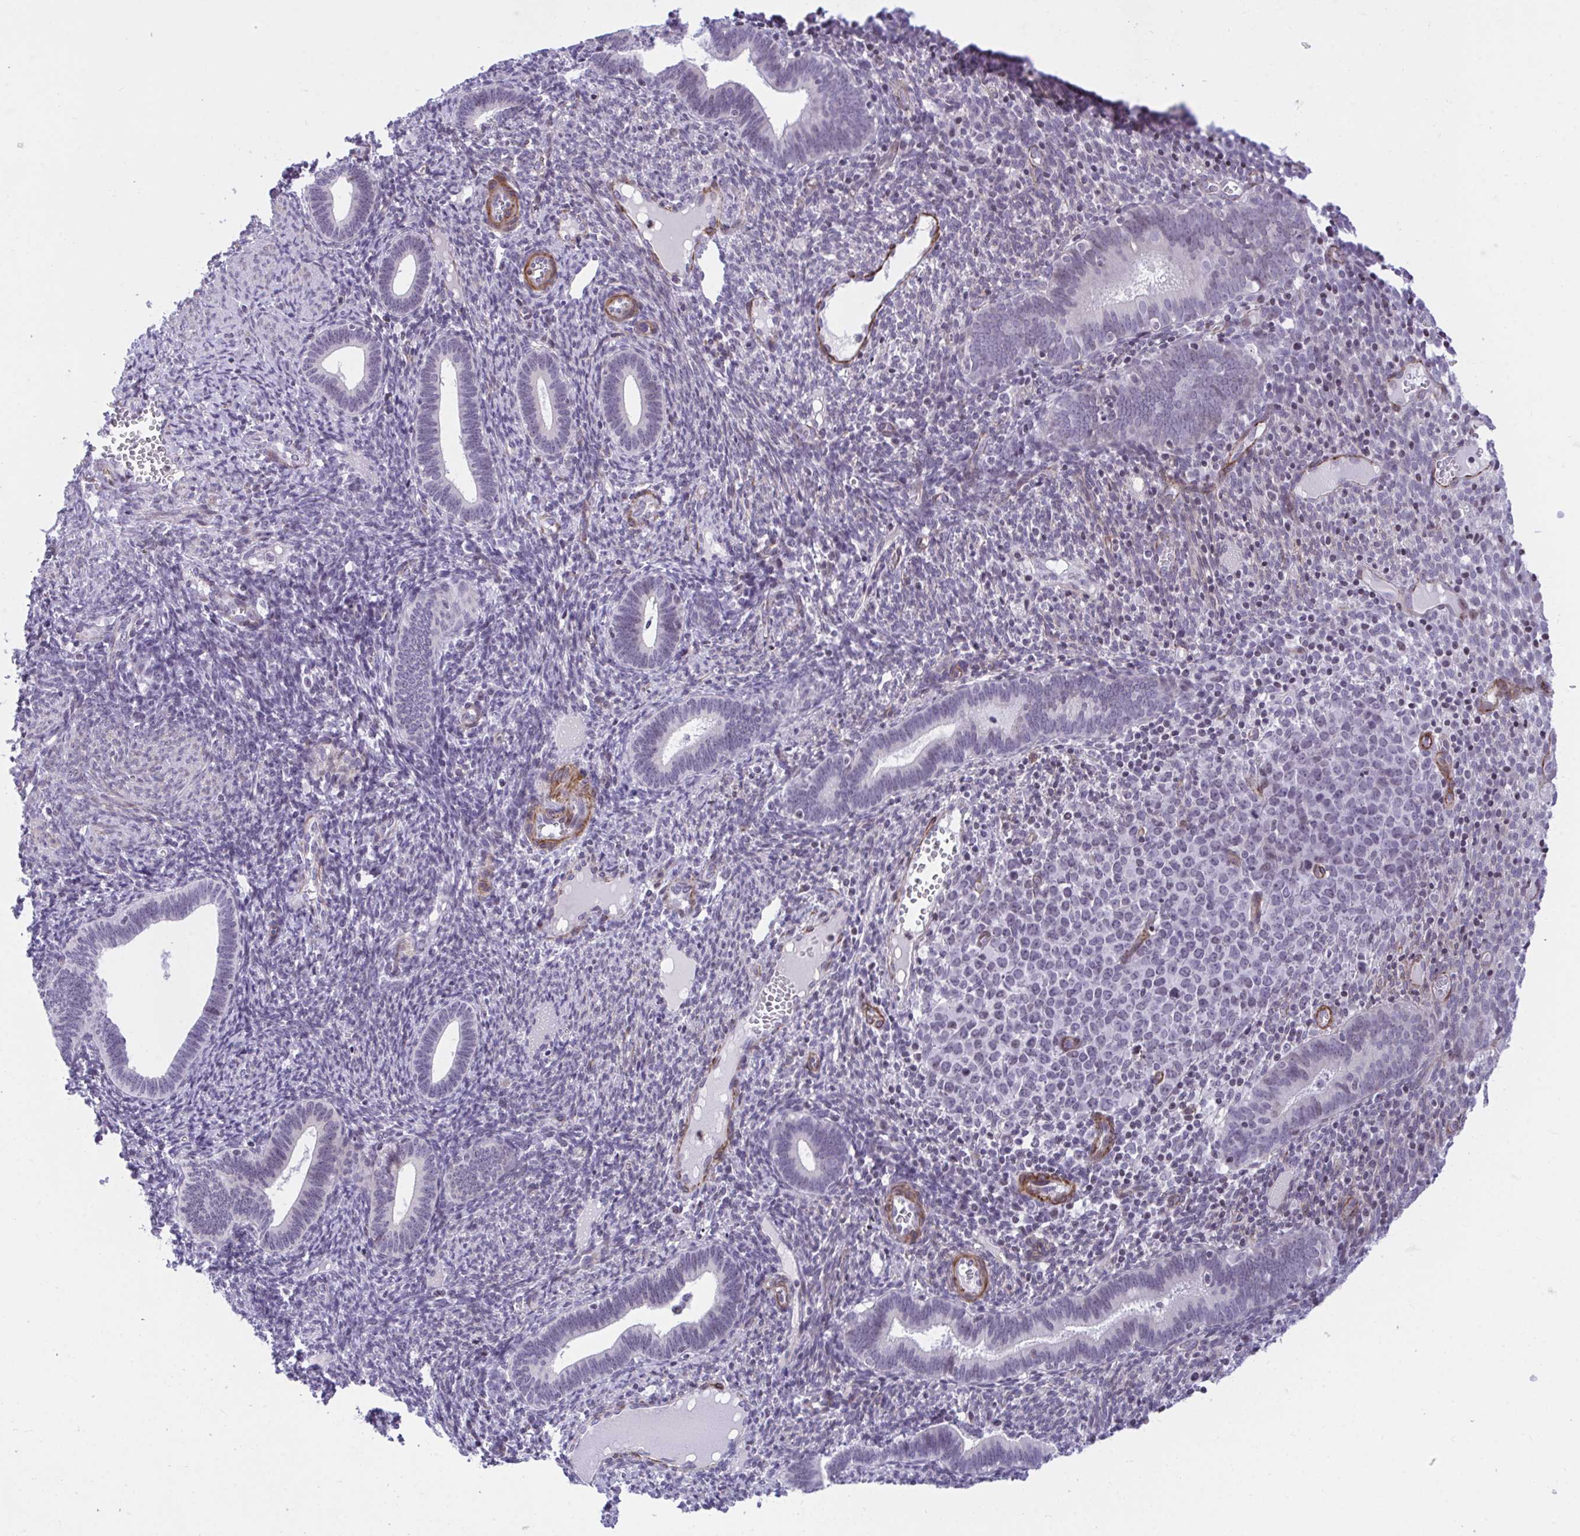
{"staining": {"intensity": "negative", "quantity": "none", "location": "none"}, "tissue": "endometrium", "cell_type": "Cells in endometrial stroma", "image_type": "normal", "snomed": [{"axis": "morphology", "description": "Normal tissue, NOS"}, {"axis": "topography", "description": "Endometrium"}], "caption": "This photomicrograph is of unremarkable endometrium stained with immunohistochemistry (IHC) to label a protein in brown with the nuclei are counter-stained blue. There is no positivity in cells in endometrial stroma. (DAB (3,3'-diaminobenzidine) immunohistochemistry (IHC), high magnification).", "gene": "KCNN4", "patient": {"sex": "female", "age": 41}}